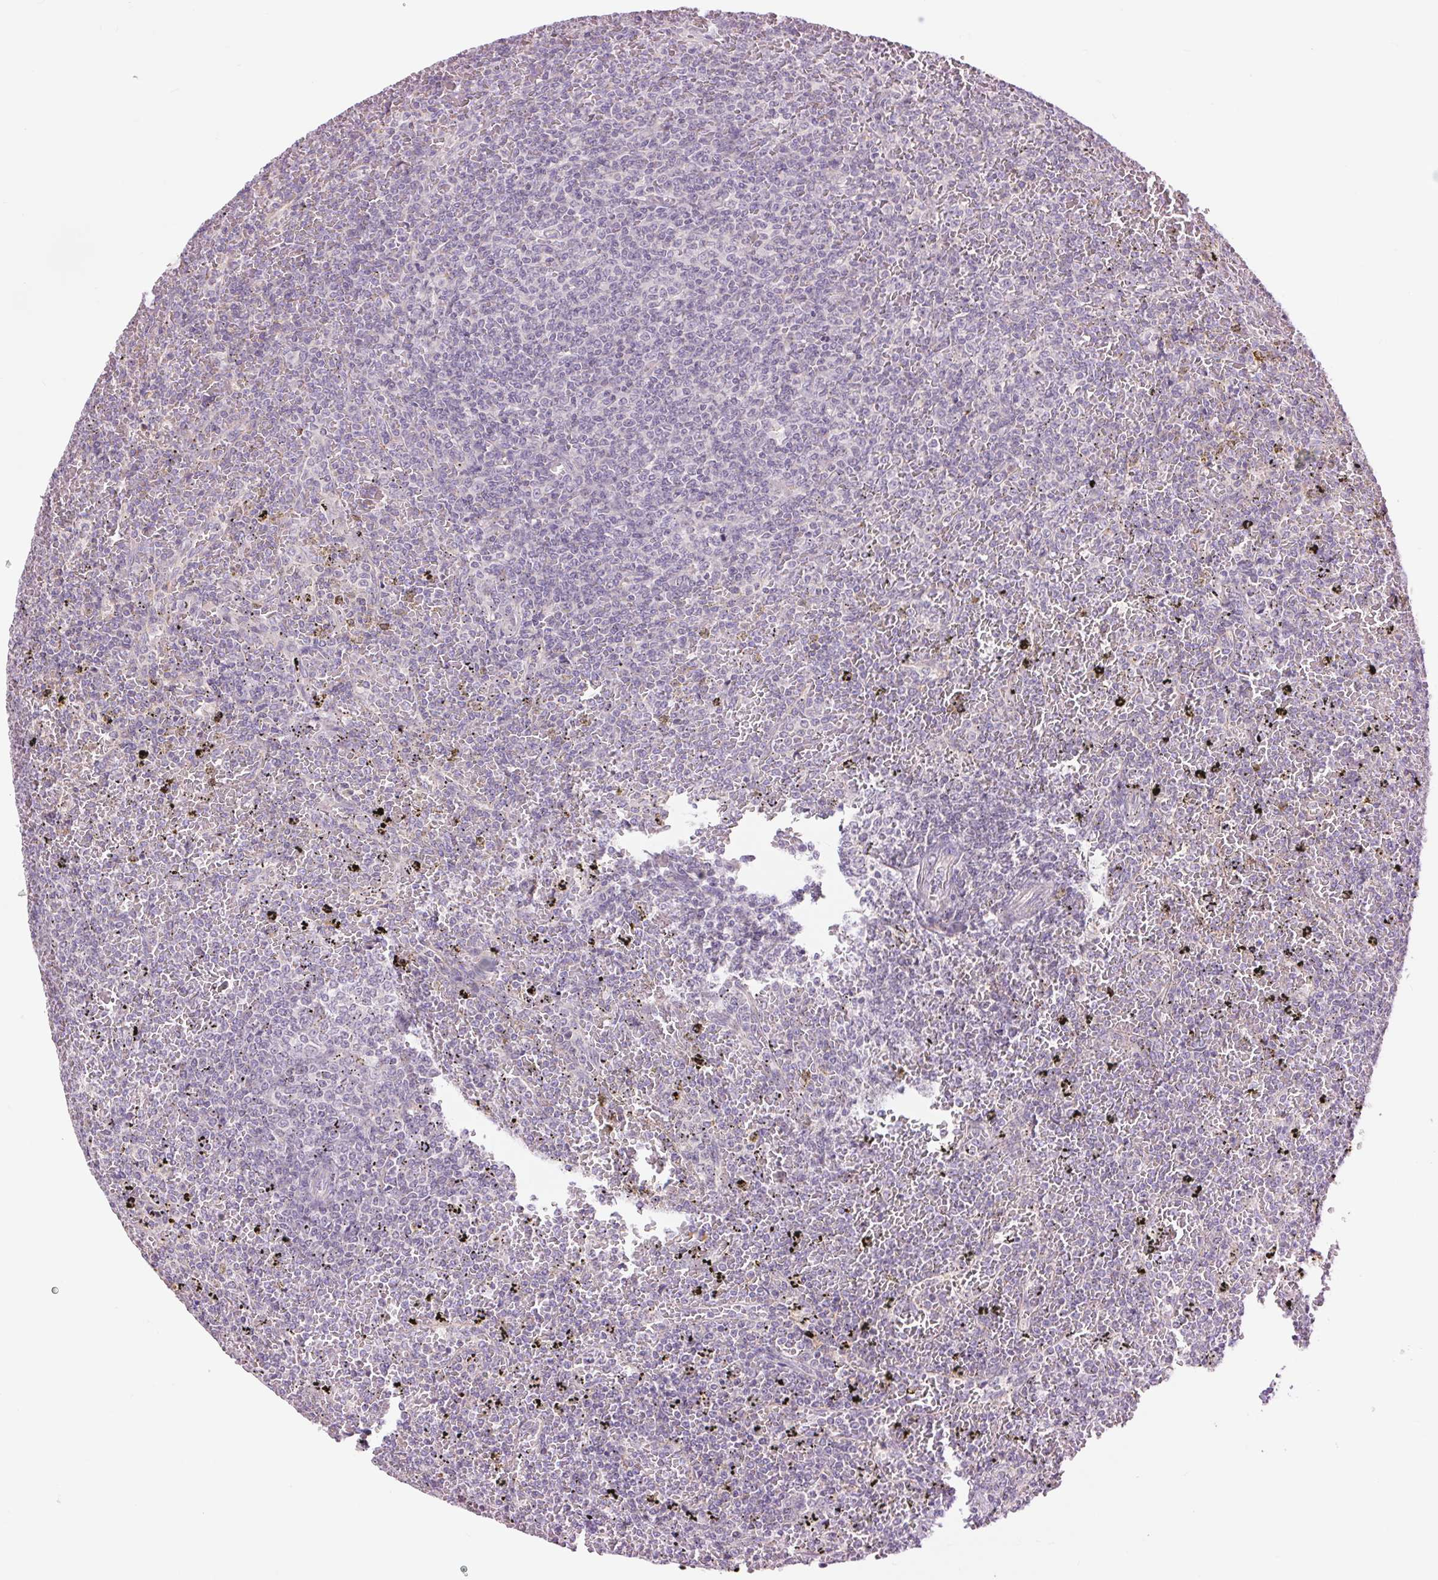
{"staining": {"intensity": "negative", "quantity": "none", "location": "none"}, "tissue": "lymphoma", "cell_type": "Tumor cells", "image_type": "cancer", "snomed": [{"axis": "morphology", "description": "Malignant lymphoma, non-Hodgkin's type, Low grade"}, {"axis": "topography", "description": "Spleen"}], "caption": "Immunohistochemical staining of human low-grade malignant lymphoma, non-Hodgkin's type exhibits no significant positivity in tumor cells. (DAB (3,3'-diaminobenzidine) immunohistochemistry (IHC) with hematoxylin counter stain).", "gene": "CTNNA3", "patient": {"sex": "female", "age": 77}}